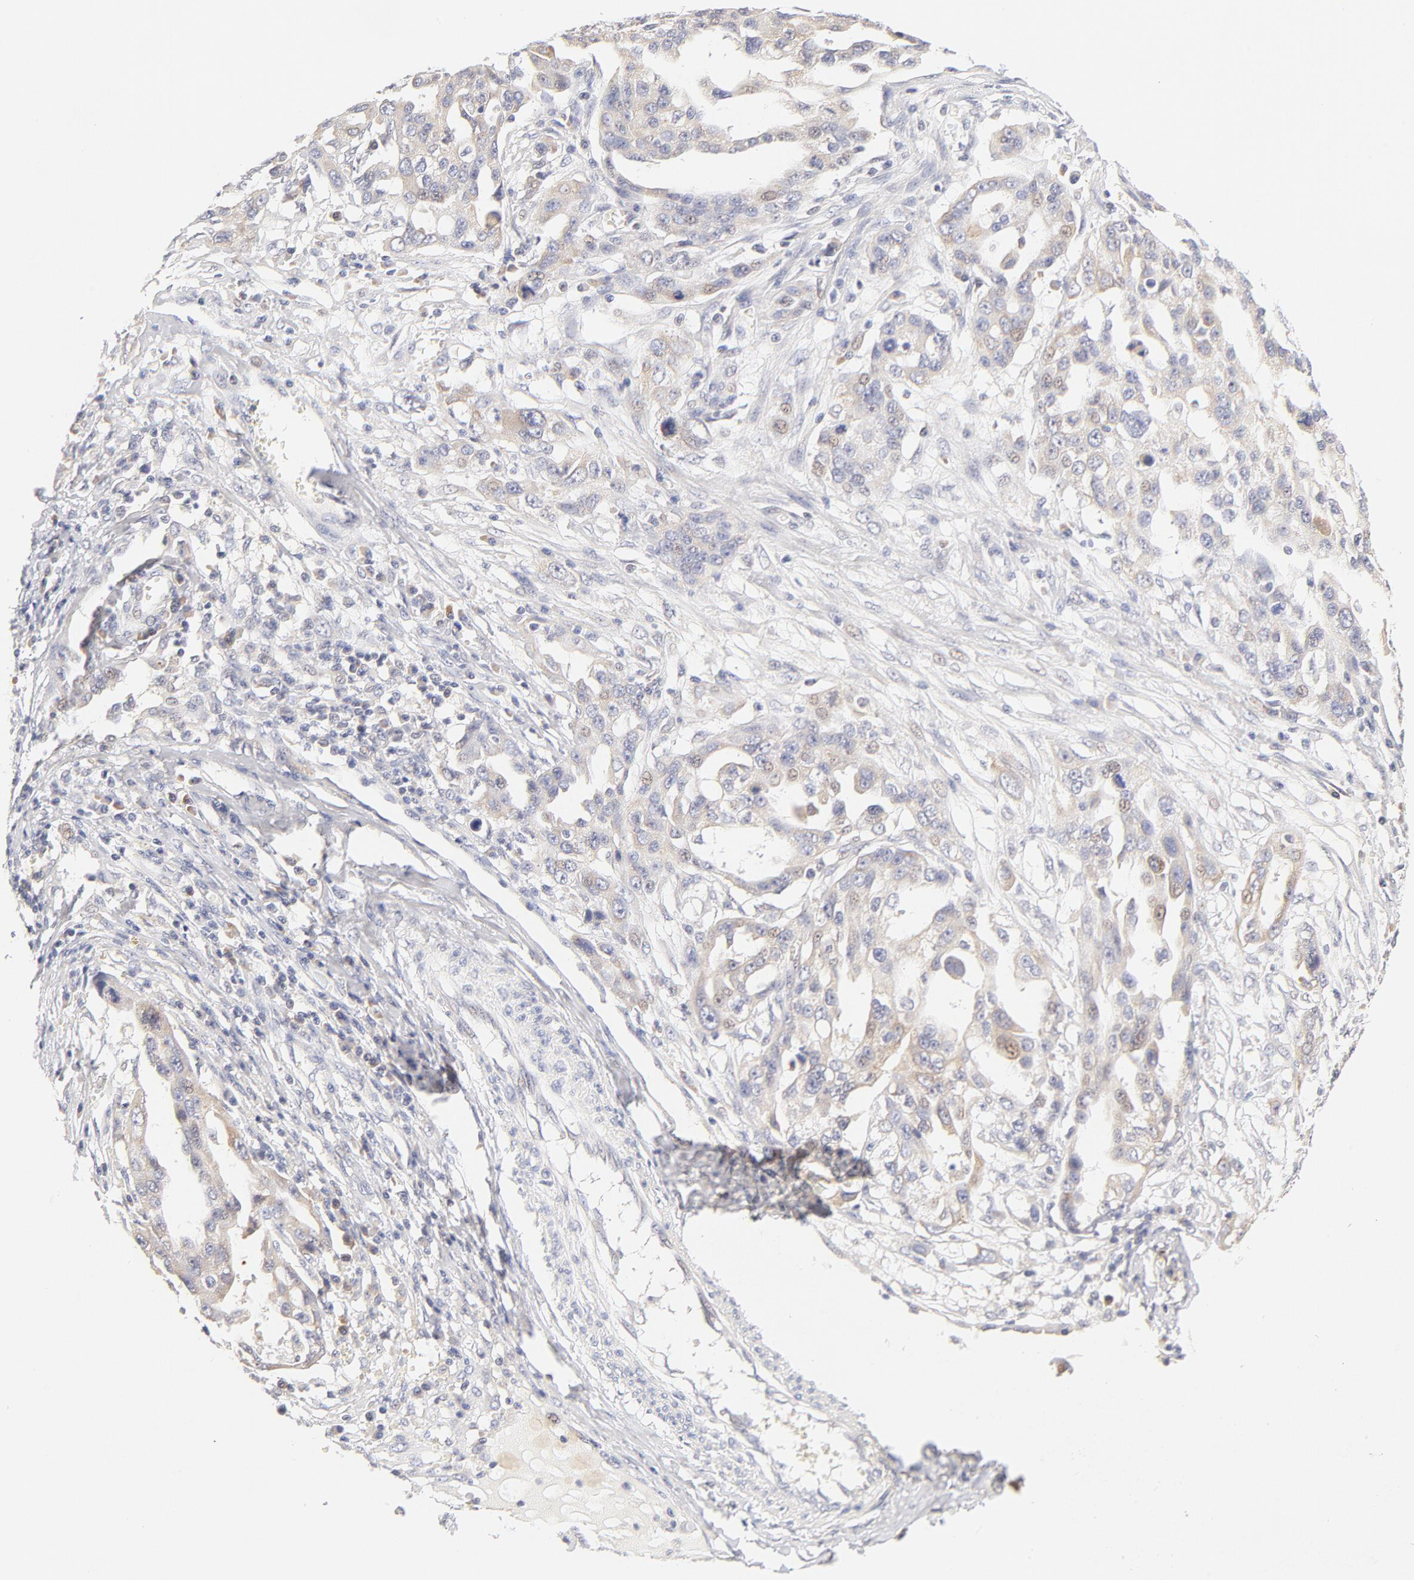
{"staining": {"intensity": "weak", "quantity": "25%-75%", "location": "cytoplasmic/membranous,nuclear"}, "tissue": "ovarian cancer", "cell_type": "Tumor cells", "image_type": "cancer", "snomed": [{"axis": "morphology", "description": "Carcinoma, endometroid"}, {"axis": "topography", "description": "Ovary"}], "caption": "Human ovarian cancer (endometroid carcinoma) stained with a brown dye demonstrates weak cytoplasmic/membranous and nuclear positive expression in about 25%-75% of tumor cells.", "gene": "RPS6KA1", "patient": {"sex": "female", "age": 75}}